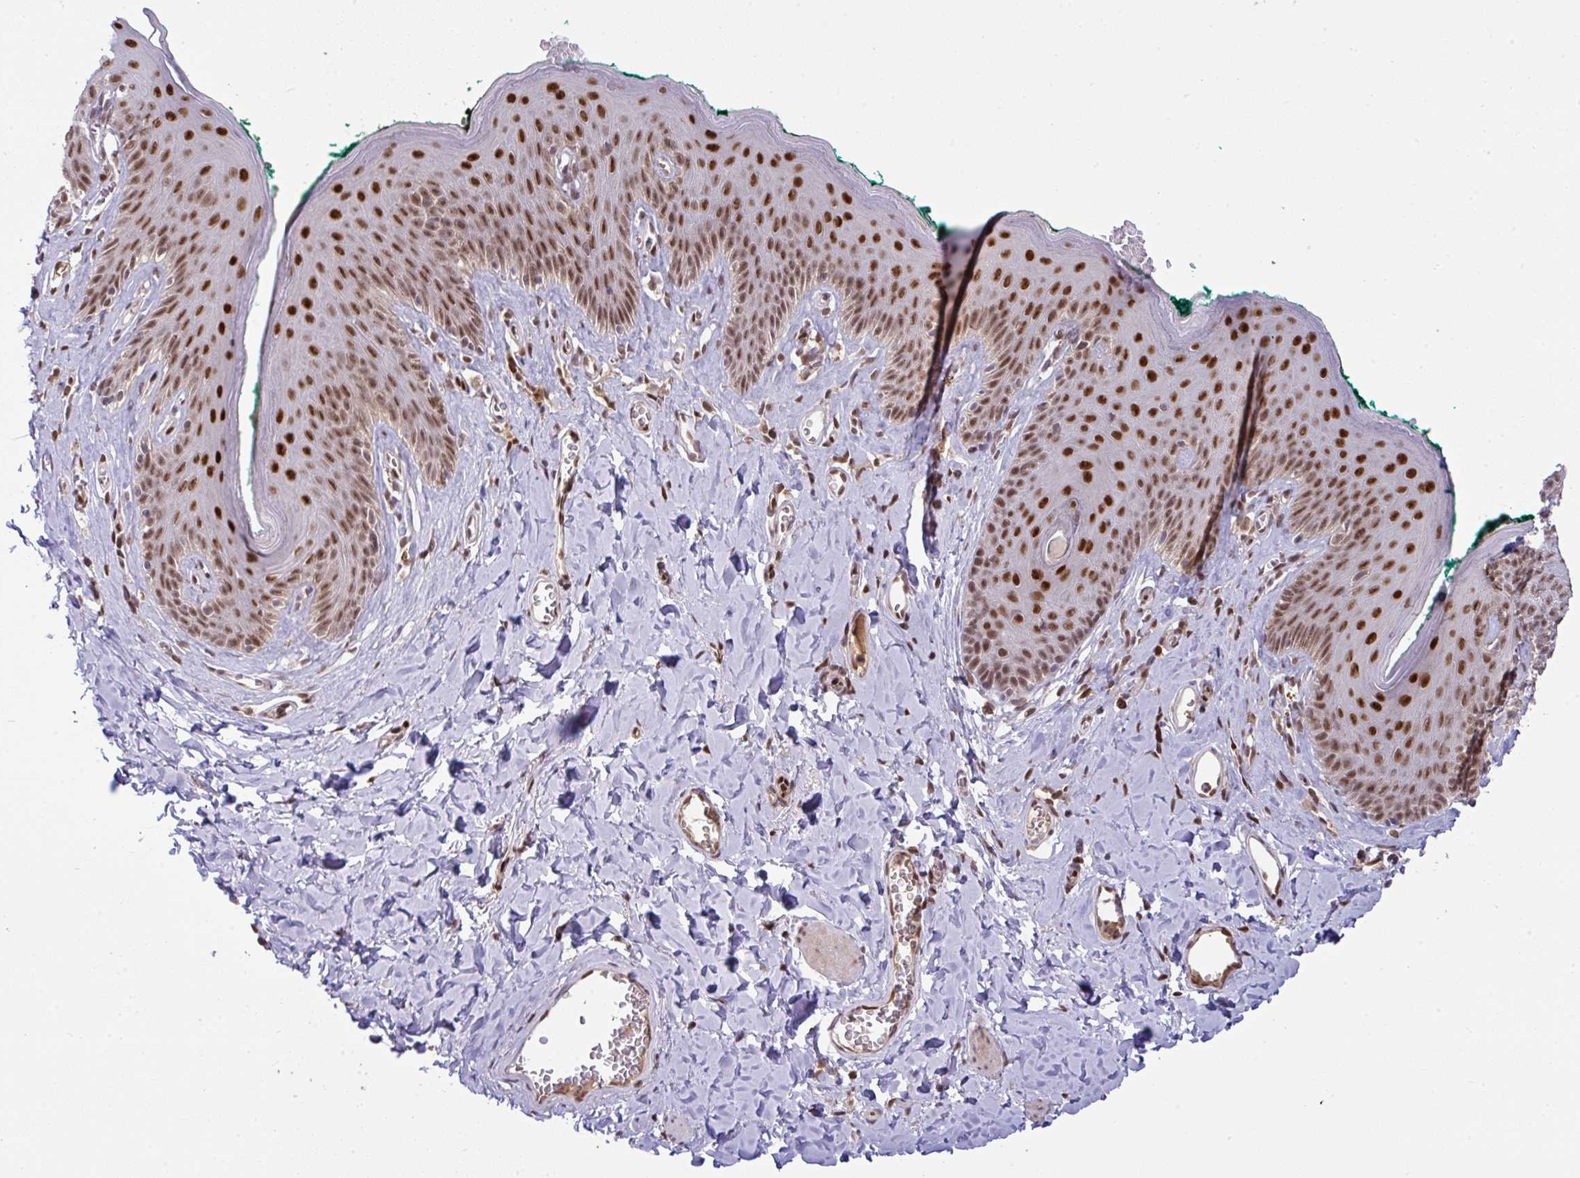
{"staining": {"intensity": "strong", "quantity": ">75%", "location": "nuclear"}, "tissue": "skin", "cell_type": "Epidermal cells", "image_type": "normal", "snomed": [{"axis": "morphology", "description": "Normal tissue, NOS"}, {"axis": "topography", "description": "Vulva"}, {"axis": "topography", "description": "Peripheral nerve tissue"}], "caption": "Unremarkable skin reveals strong nuclear expression in approximately >75% of epidermal cells.", "gene": "KLF2", "patient": {"sex": "female", "age": 66}}